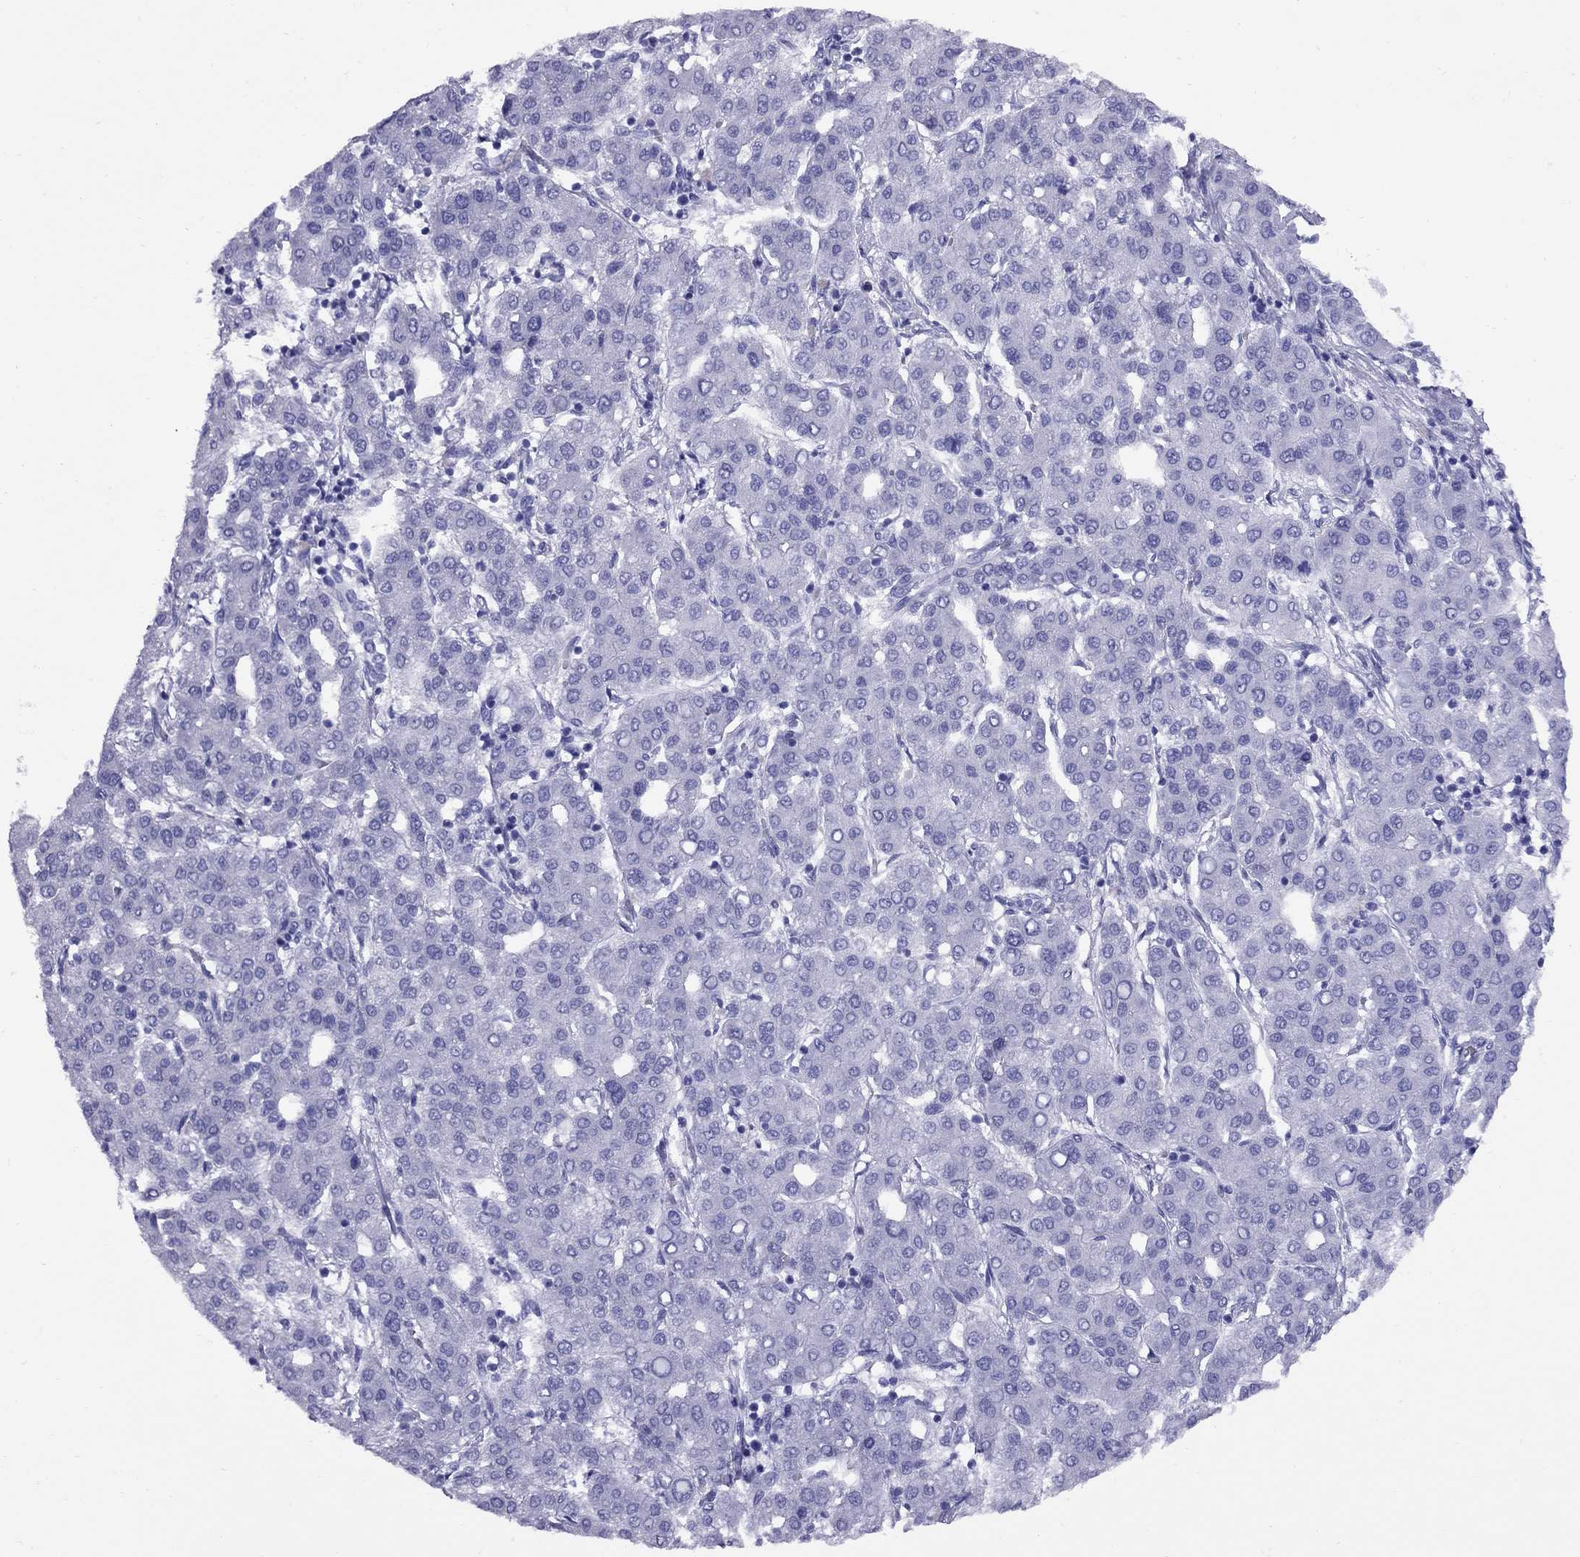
{"staining": {"intensity": "negative", "quantity": "none", "location": "none"}, "tissue": "liver cancer", "cell_type": "Tumor cells", "image_type": "cancer", "snomed": [{"axis": "morphology", "description": "Carcinoma, Hepatocellular, NOS"}, {"axis": "topography", "description": "Liver"}], "caption": "Immunohistochemical staining of human liver cancer (hepatocellular carcinoma) exhibits no significant expression in tumor cells.", "gene": "AVPR1B", "patient": {"sex": "male", "age": 65}}